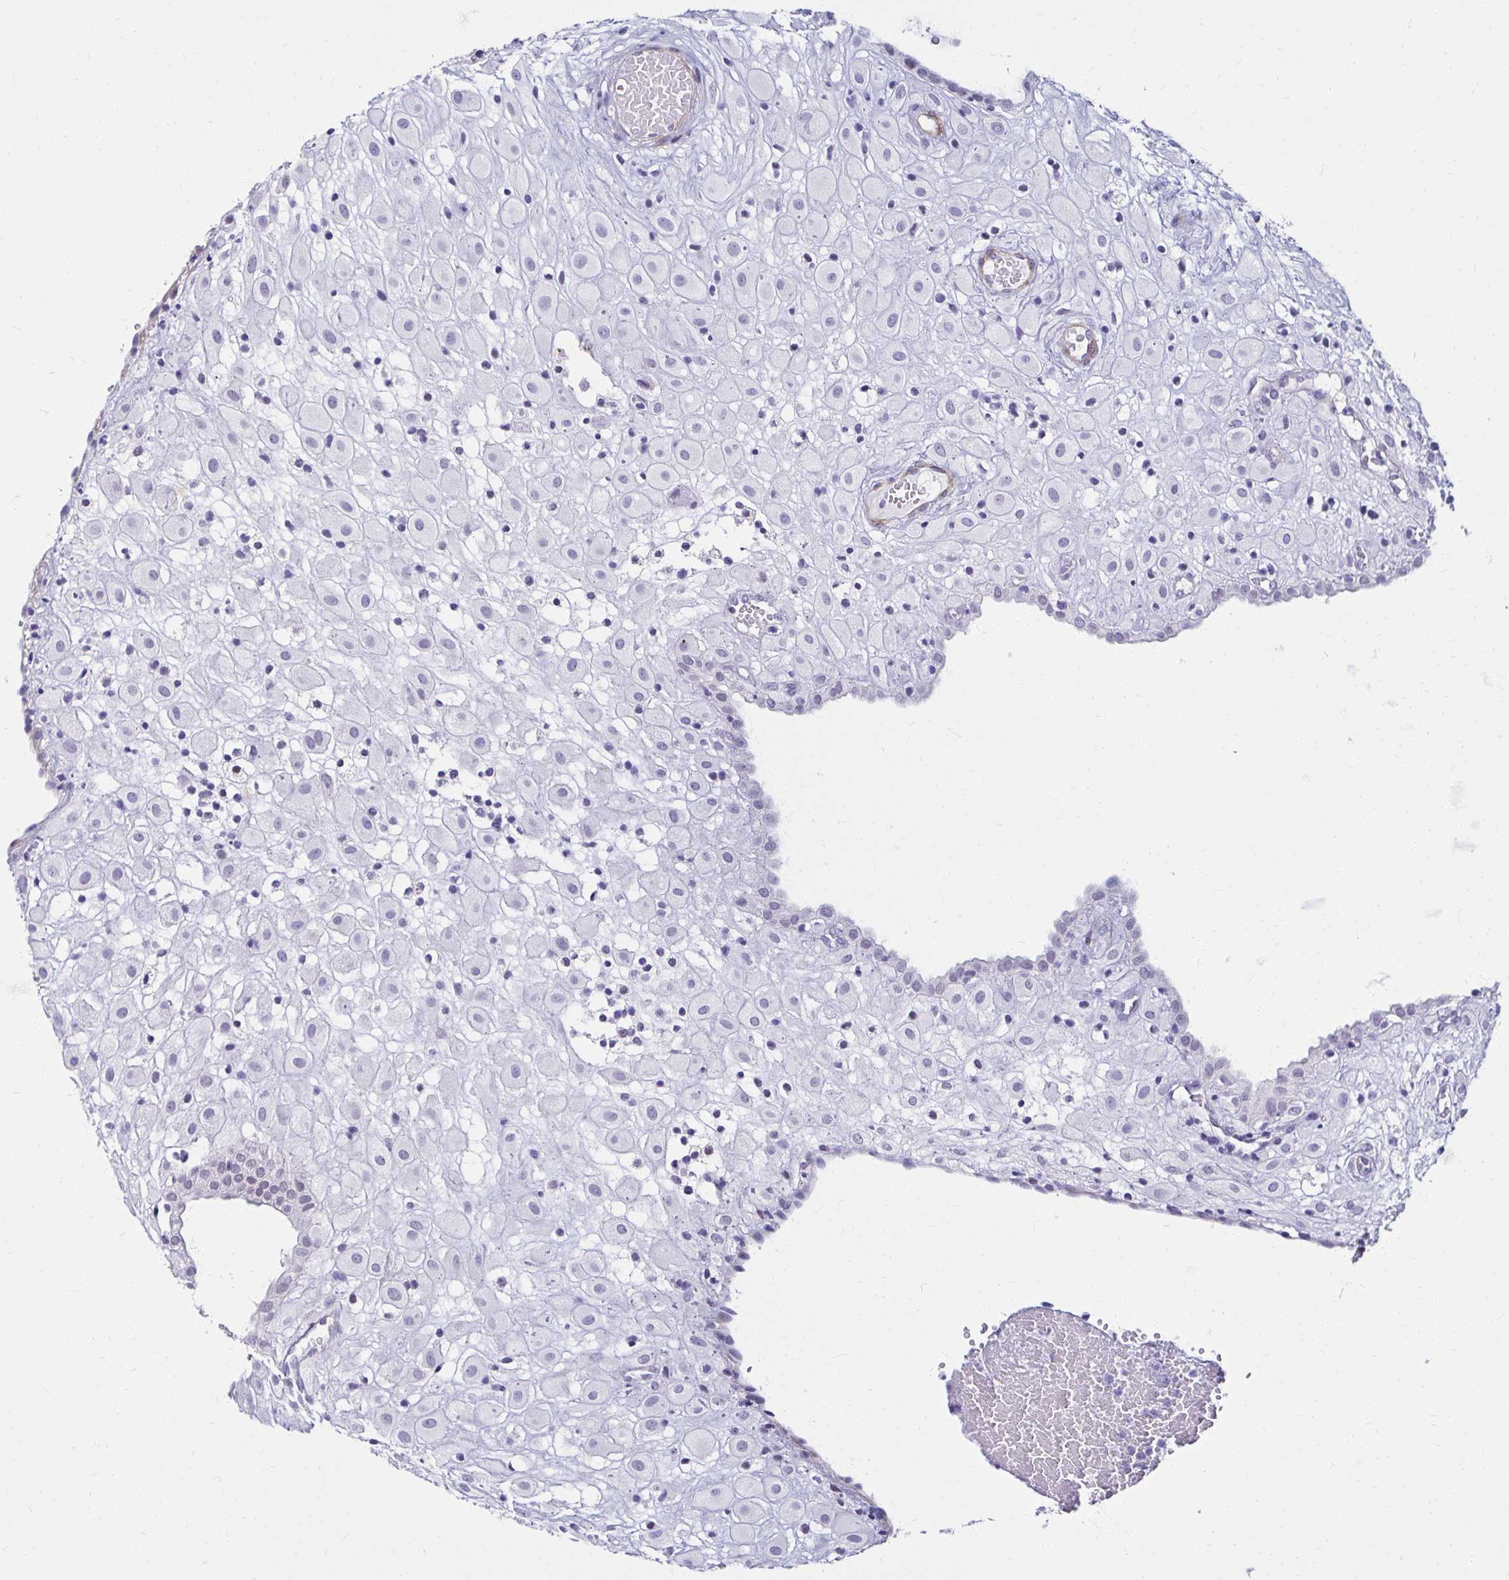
{"staining": {"intensity": "negative", "quantity": "none", "location": "none"}, "tissue": "placenta", "cell_type": "Decidual cells", "image_type": "normal", "snomed": [{"axis": "morphology", "description": "Normal tissue, NOS"}, {"axis": "topography", "description": "Placenta"}], "caption": "Decidual cells show no significant protein positivity in unremarkable placenta. (DAB immunohistochemistry with hematoxylin counter stain).", "gene": "ANKRD62", "patient": {"sex": "female", "age": 24}}